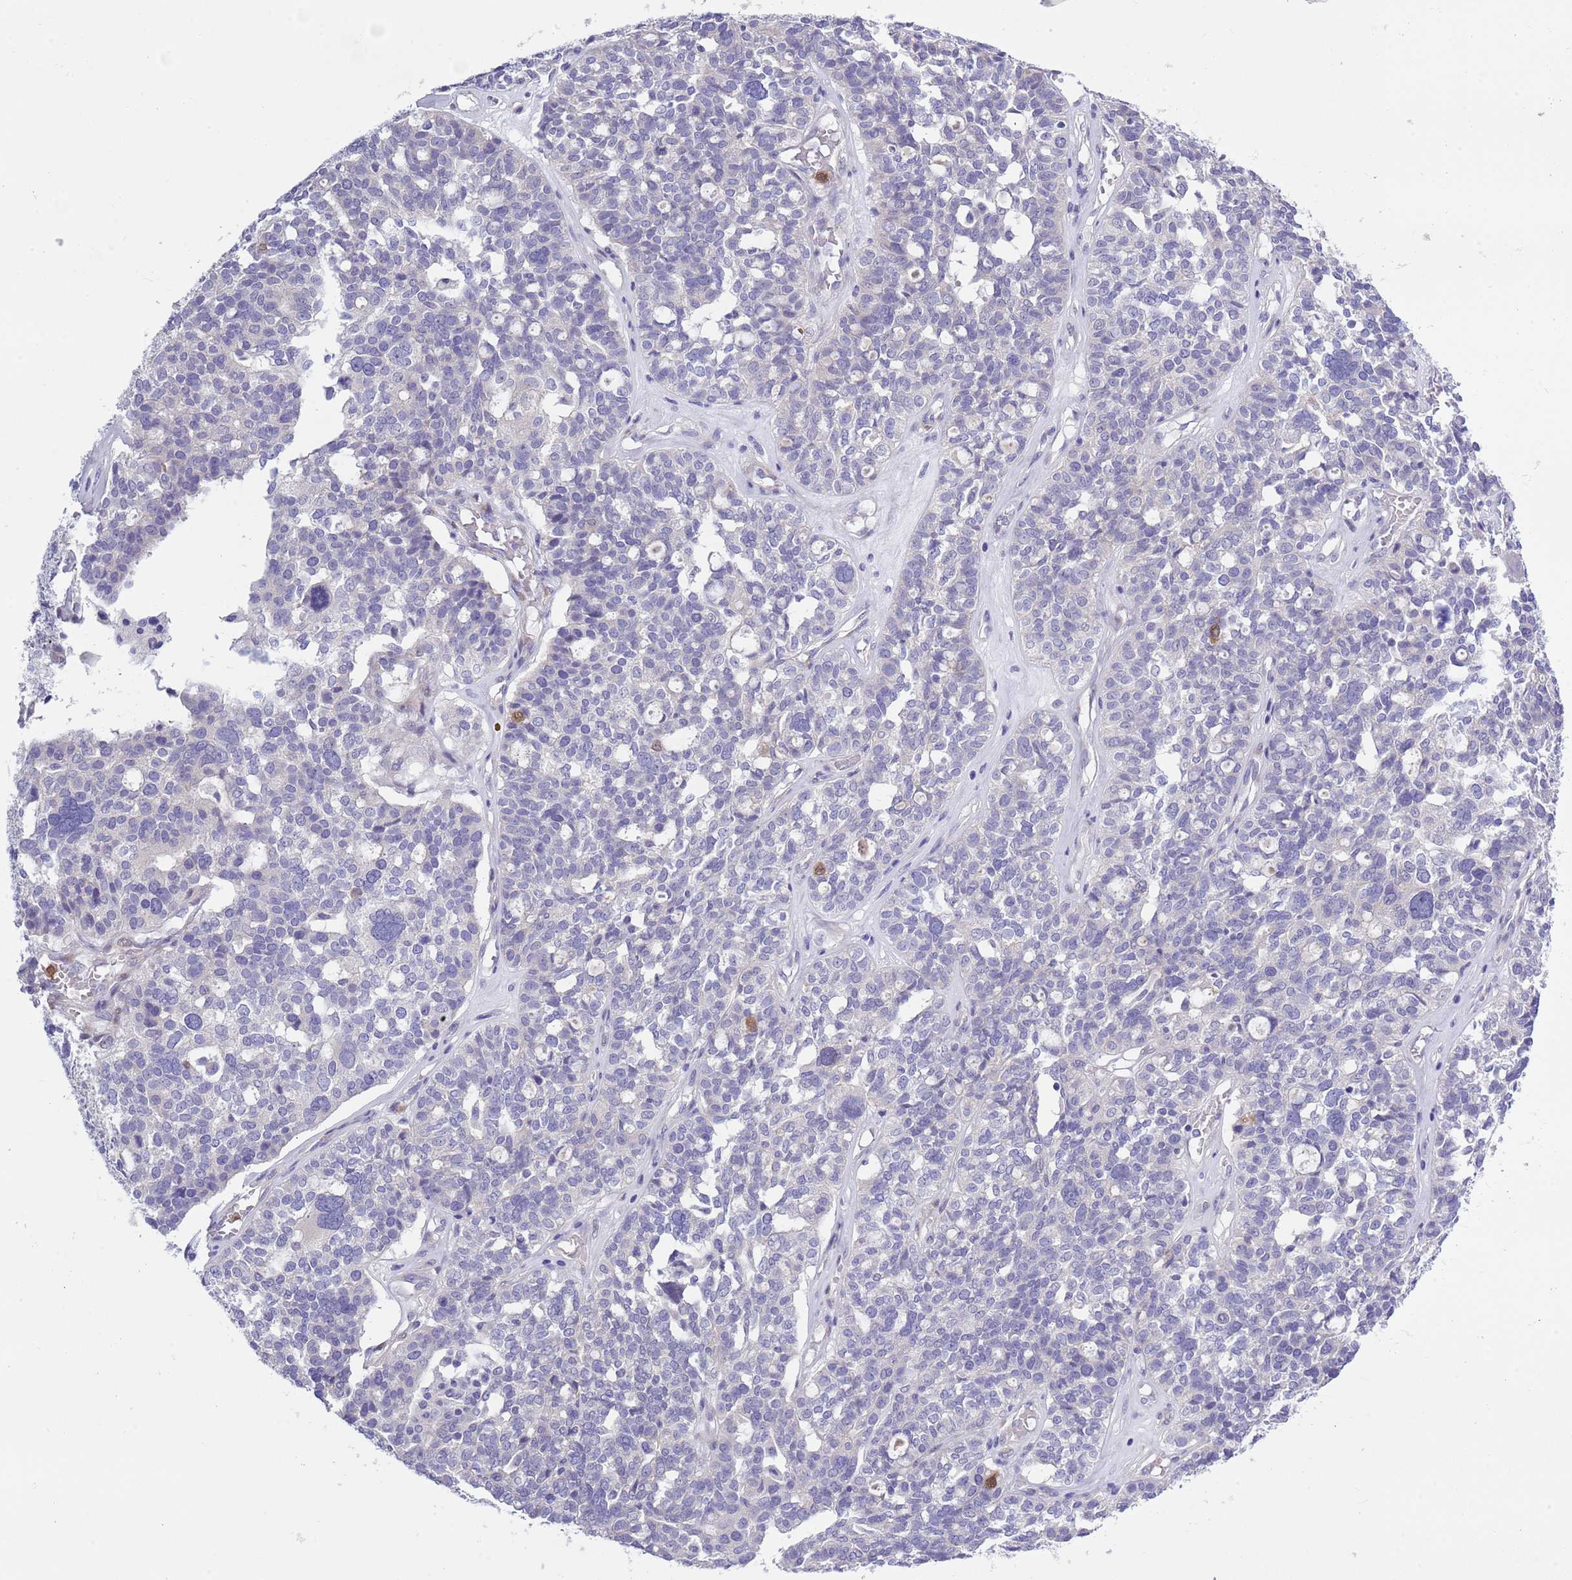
{"staining": {"intensity": "negative", "quantity": "none", "location": "none"}, "tissue": "ovarian cancer", "cell_type": "Tumor cells", "image_type": "cancer", "snomed": [{"axis": "morphology", "description": "Cystadenocarcinoma, serous, NOS"}, {"axis": "topography", "description": "Ovary"}], "caption": "This is a image of immunohistochemistry staining of serous cystadenocarcinoma (ovarian), which shows no staining in tumor cells.", "gene": "ZFP2", "patient": {"sex": "female", "age": 59}}